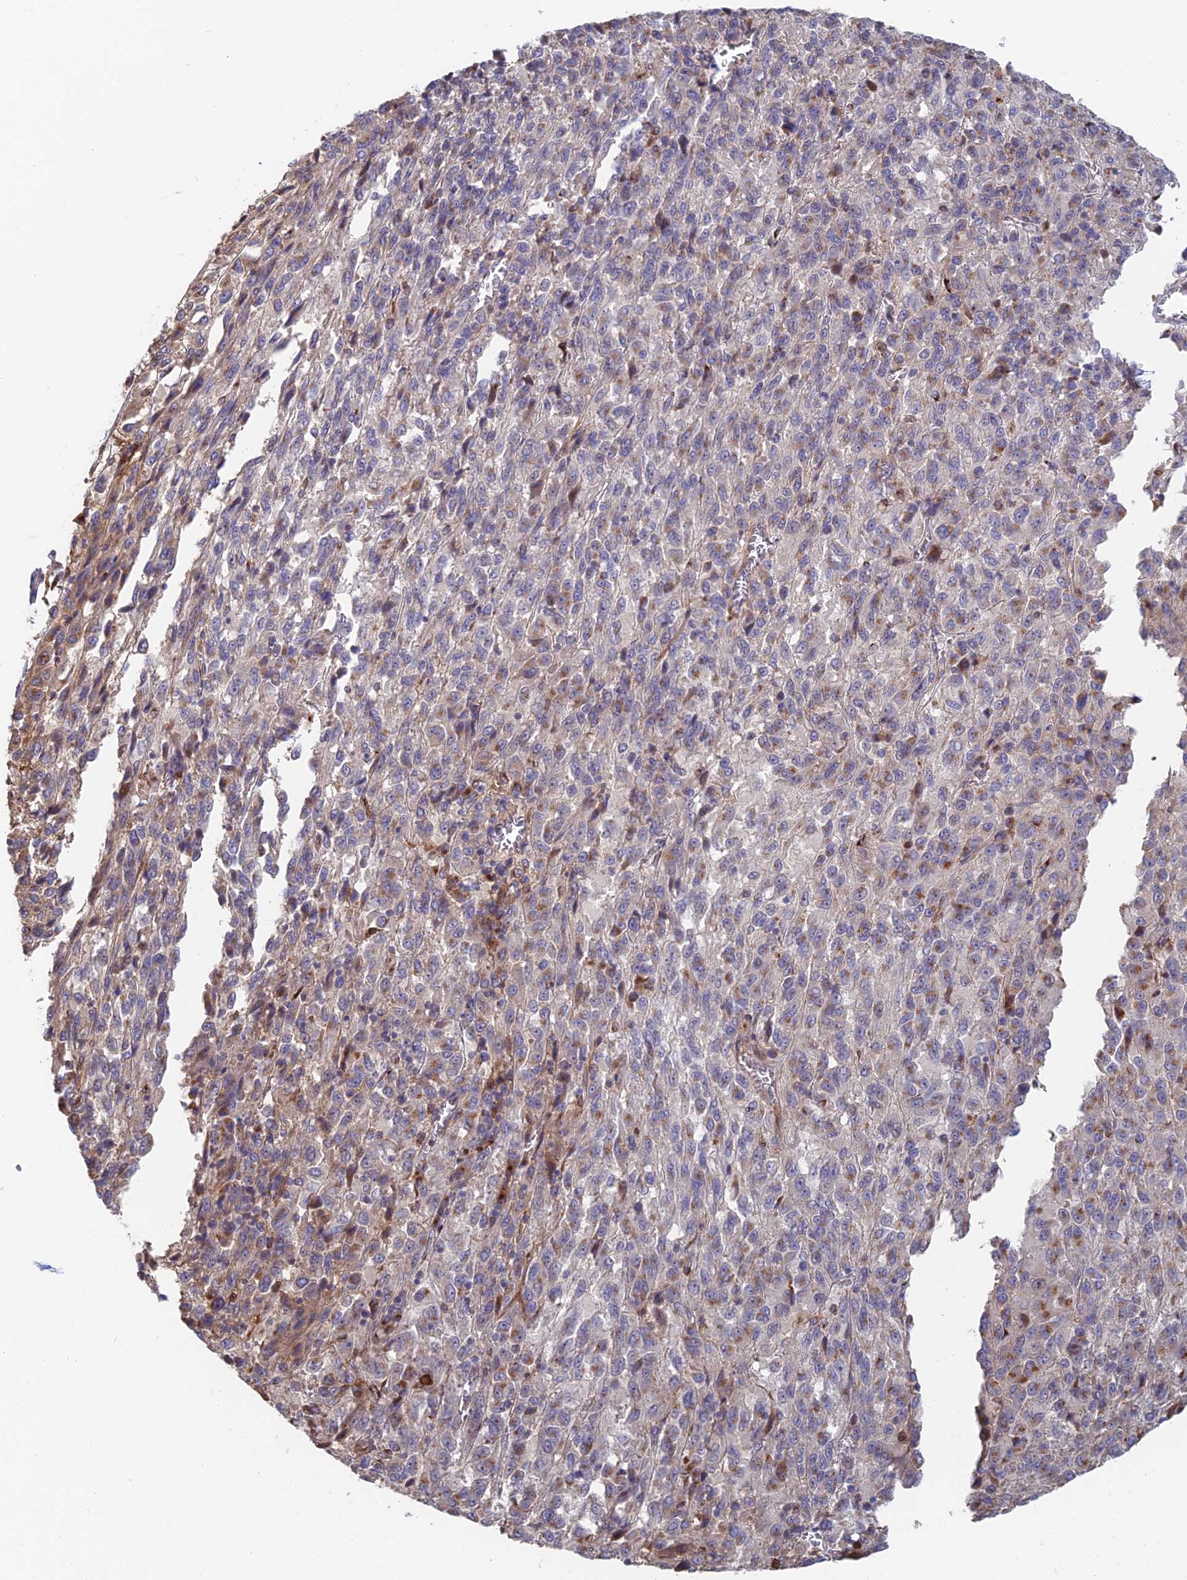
{"staining": {"intensity": "moderate", "quantity": "25%-75%", "location": "cytoplasmic/membranous"}, "tissue": "melanoma", "cell_type": "Tumor cells", "image_type": "cancer", "snomed": [{"axis": "morphology", "description": "Malignant melanoma, Metastatic site"}, {"axis": "topography", "description": "Lung"}], "caption": "Immunohistochemical staining of human malignant melanoma (metastatic site) reveals moderate cytoplasmic/membranous protein expression in approximately 25%-75% of tumor cells.", "gene": "HS2ST1", "patient": {"sex": "male", "age": 64}}